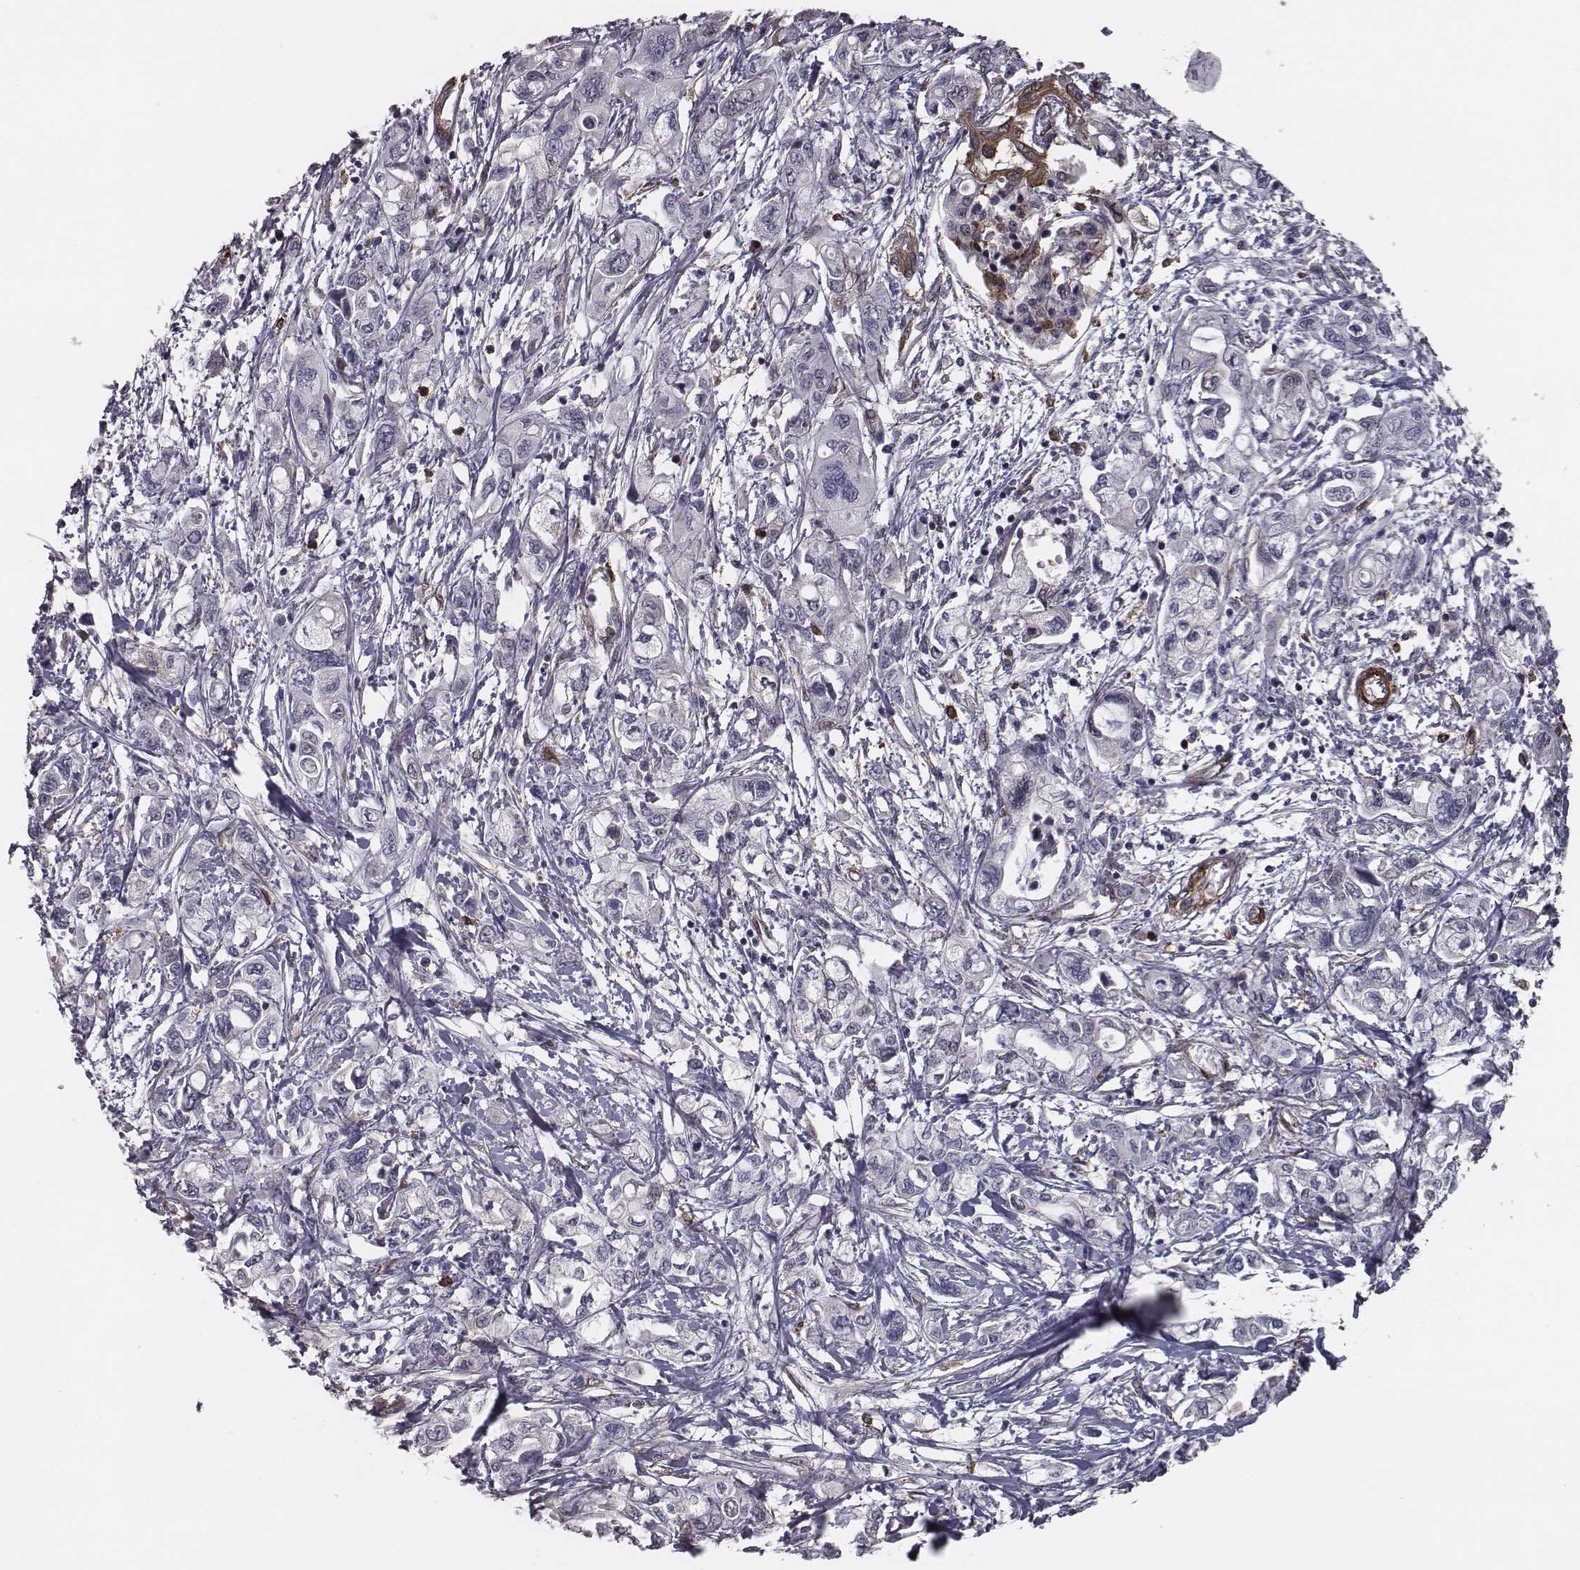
{"staining": {"intensity": "negative", "quantity": "none", "location": "none"}, "tissue": "pancreatic cancer", "cell_type": "Tumor cells", "image_type": "cancer", "snomed": [{"axis": "morphology", "description": "Adenocarcinoma, NOS"}, {"axis": "topography", "description": "Pancreas"}], "caption": "IHC histopathology image of adenocarcinoma (pancreatic) stained for a protein (brown), which reveals no expression in tumor cells.", "gene": "ISYNA1", "patient": {"sex": "male", "age": 54}}